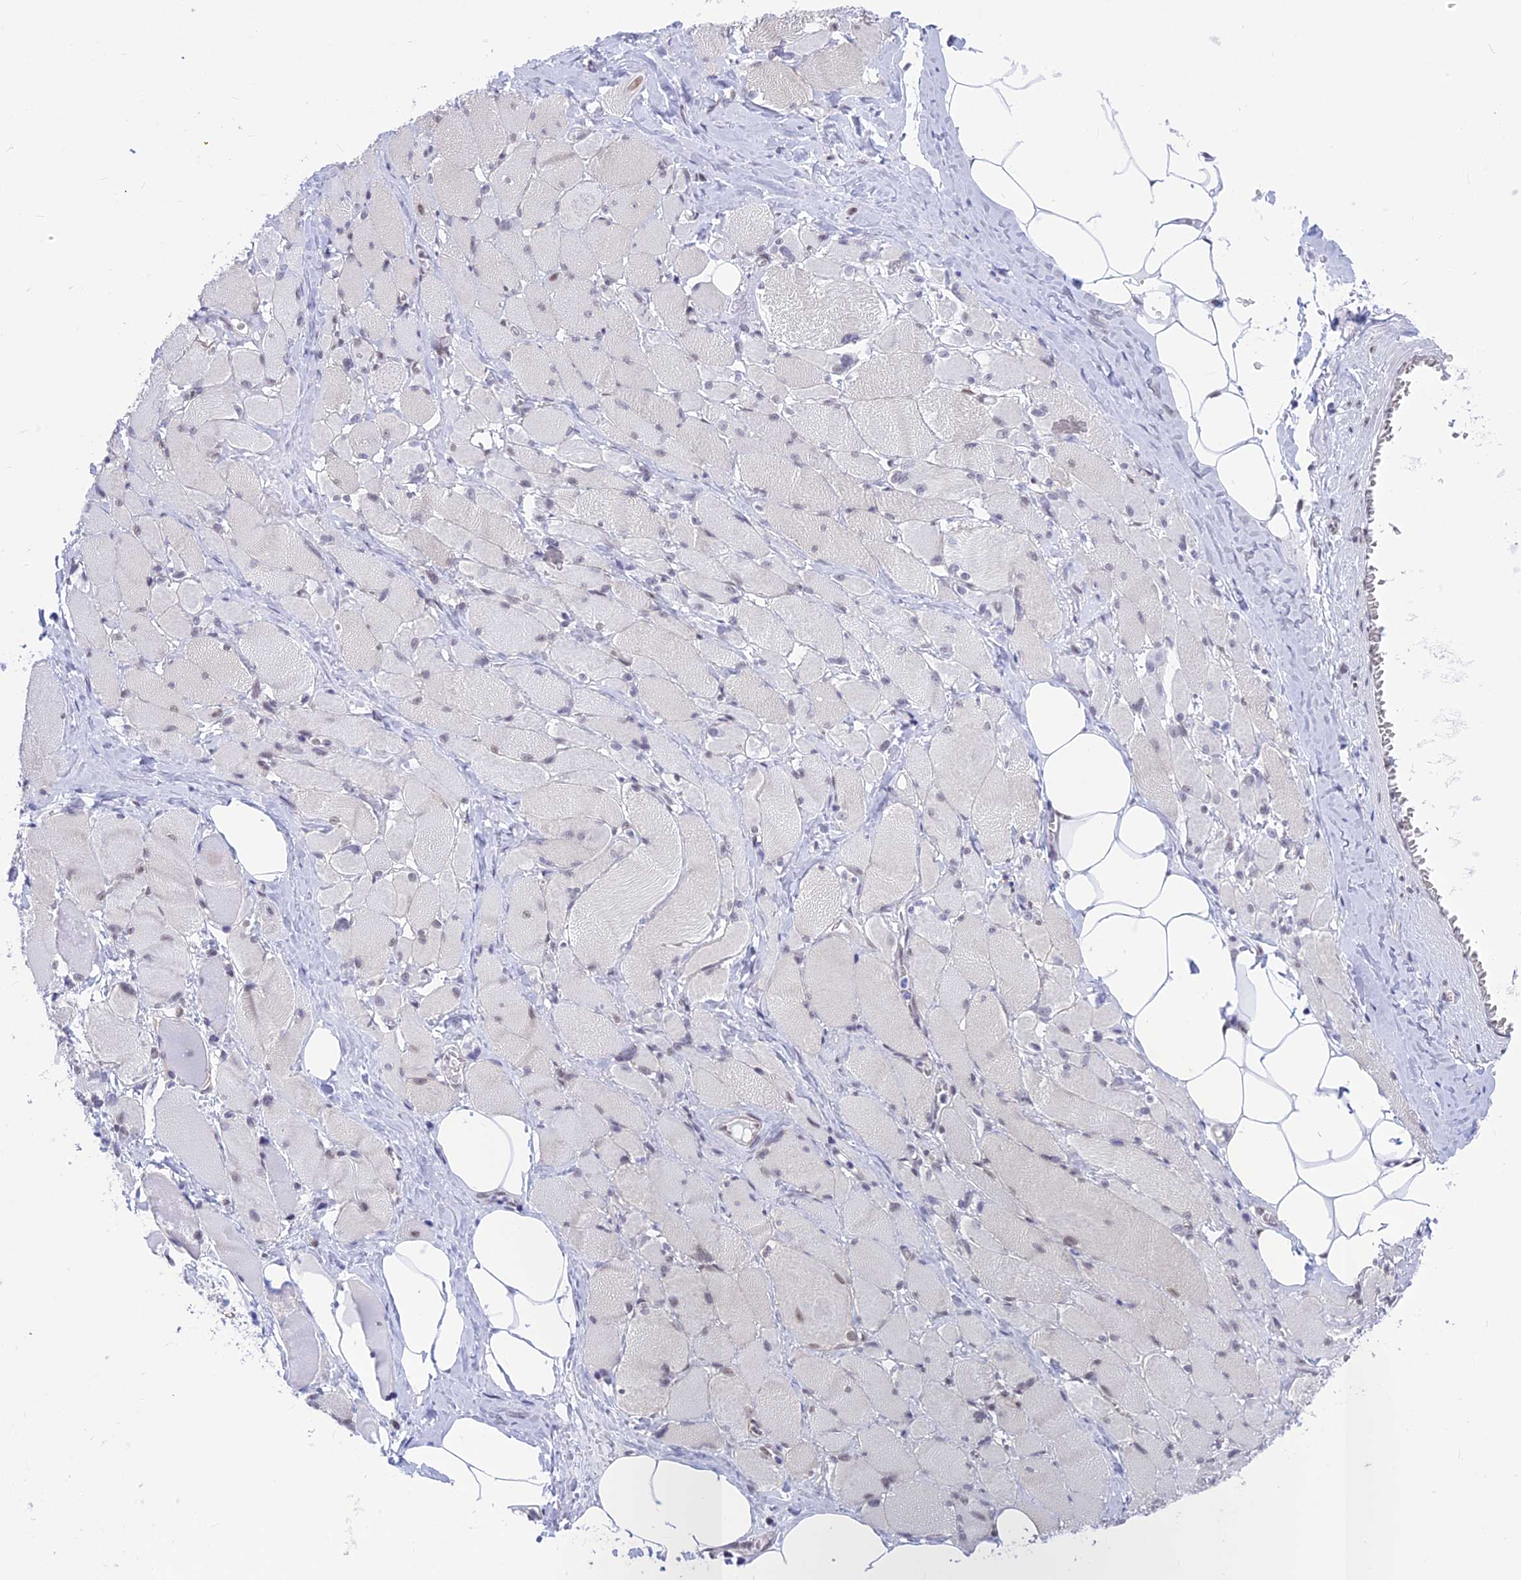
{"staining": {"intensity": "weak", "quantity": "<25%", "location": "nuclear"}, "tissue": "skeletal muscle", "cell_type": "Myocytes", "image_type": "normal", "snomed": [{"axis": "morphology", "description": "Normal tissue, NOS"}, {"axis": "morphology", "description": "Basal cell carcinoma"}, {"axis": "topography", "description": "Skeletal muscle"}], "caption": "Immunohistochemical staining of unremarkable skeletal muscle reveals no significant positivity in myocytes.", "gene": "SRSF5", "patient": {"sex": "female", "age": 64}}